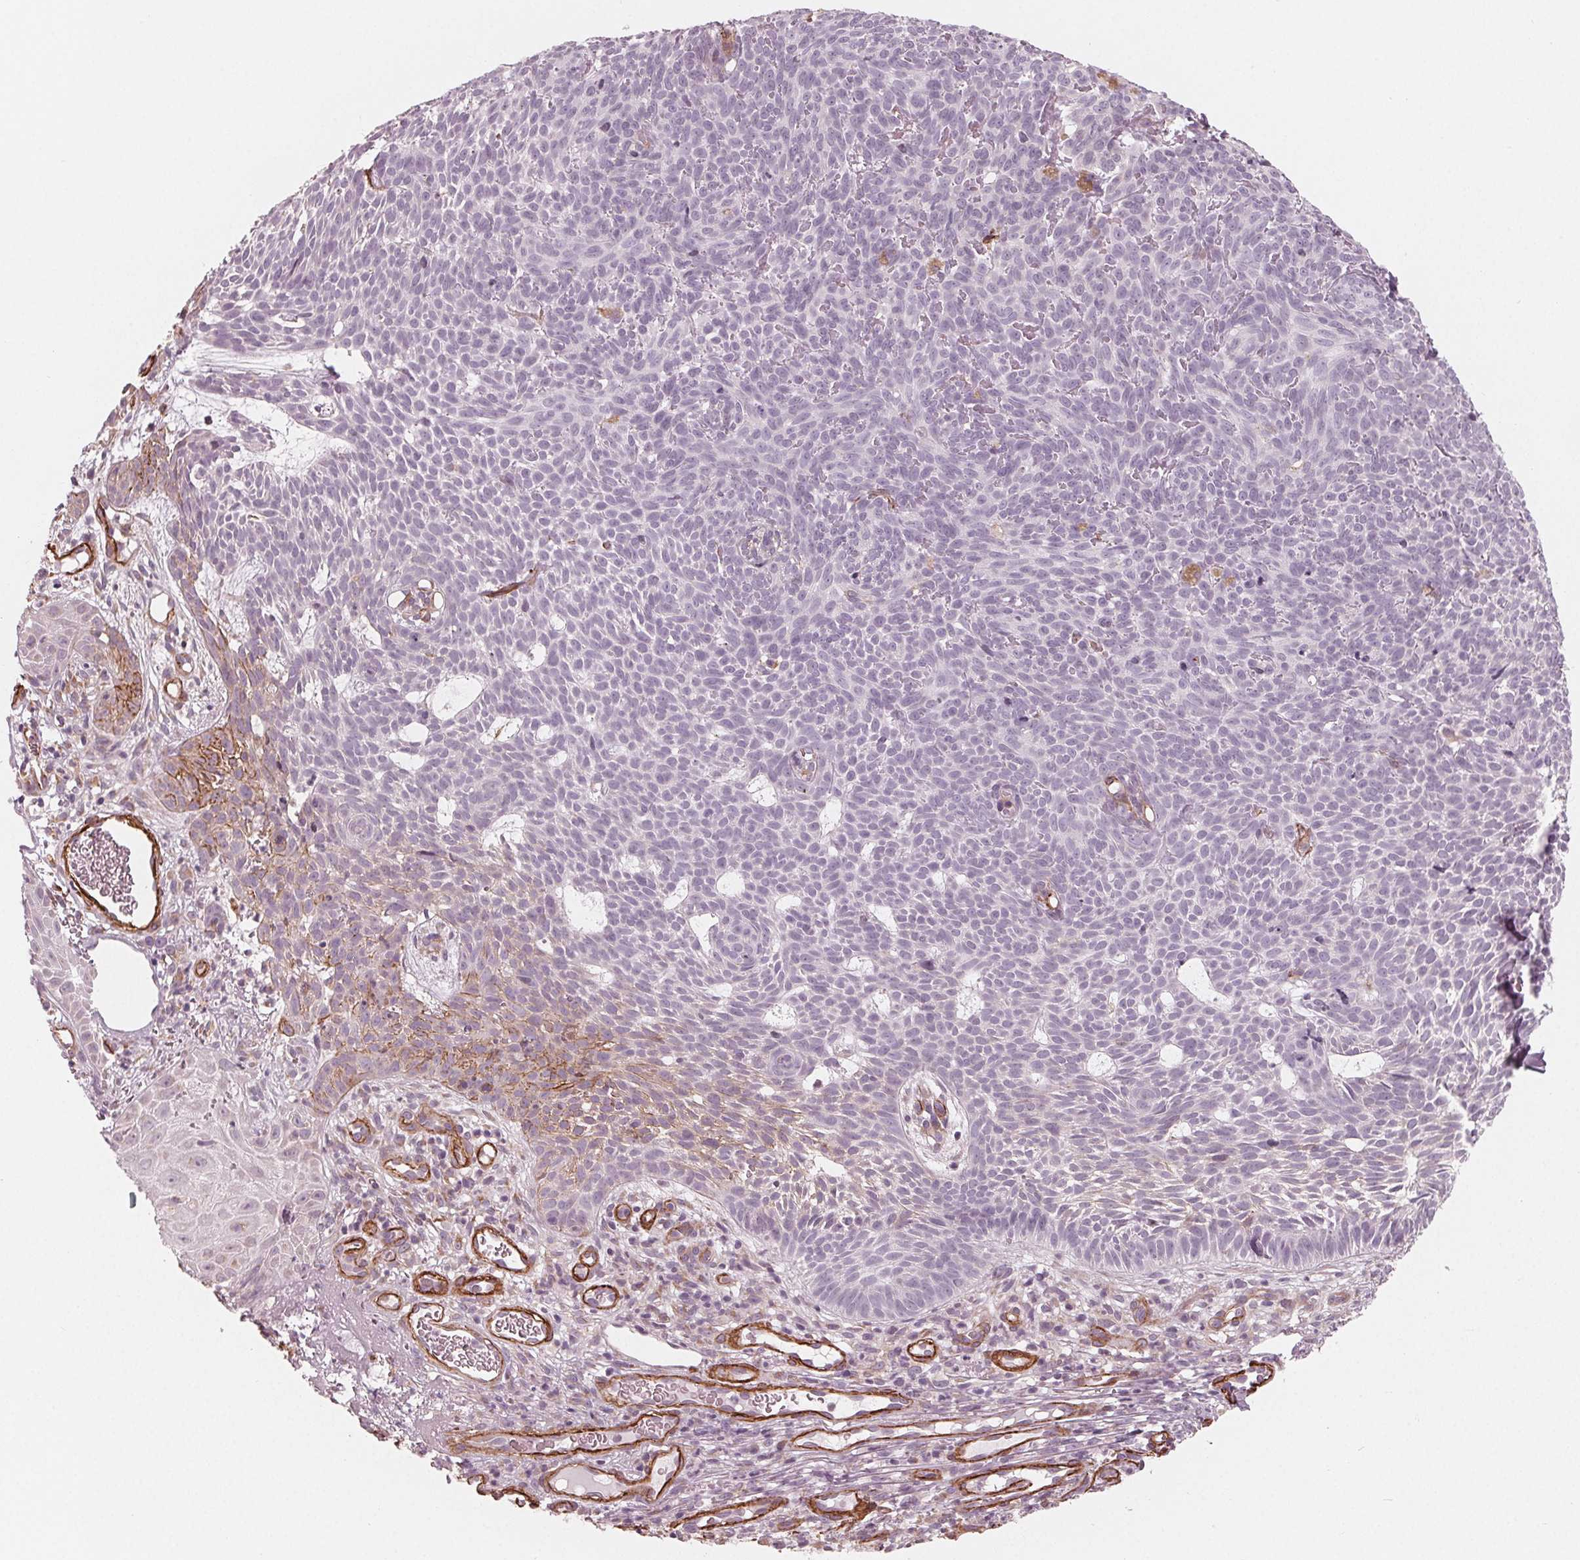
{"staining": {"intensity": "negative", "quantity": "none", "location": "none"}, "tissue": "skin cancer", "cell_type": "Tumor cells", "image_type": "cancer", "snomed": [{"axis": "morphology", "description": "Basal cell carcinoma"}, {"axis": "topography", "description": "Skin"}], "caption": "Tumor cells are negative for protein expression in human skin basal cell carcinoma. (Stains: DAB immunohistochemistry with hematoxylin counter stain, Microscopy: brightfield microscopy at high magnification).", "gene": "MIER3", "patient": {"sex": "male", "age": 59}}